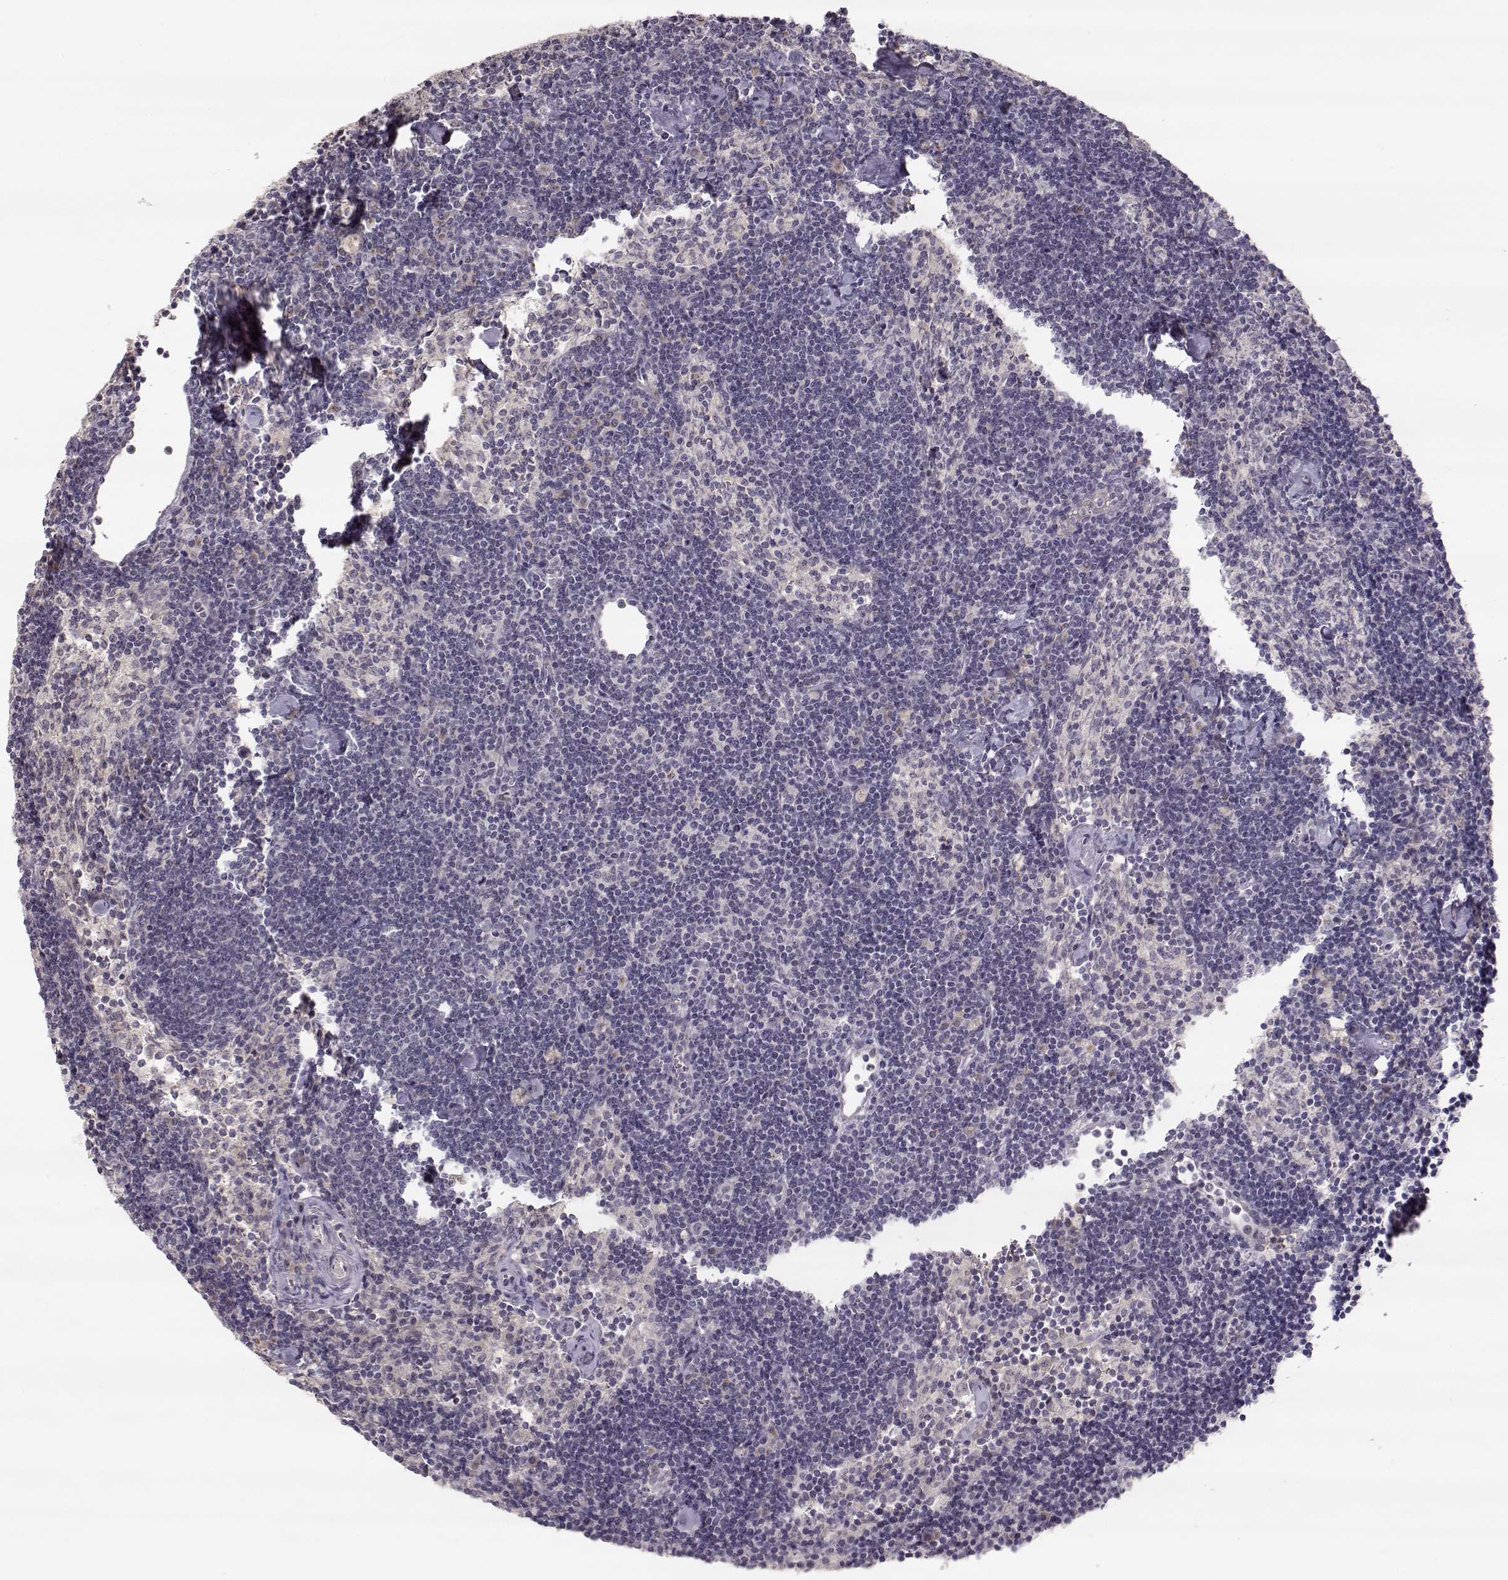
{"staining": {"intensity": "negative", "quantity": "none", "location": "none"}, "tissue": "lymph node", "cell_type": "Germinal center cells", "image_type": "normal", "snomed": [{"axis": "morphology", "description": "Normal tissue, NOS"}, {"axis": "topography", "description": "Lymph node"}], "caption": "Immunohistochemical staining of normal lymph node exhibits no significant positivity in germinal center cells.", "gene": "PNMT", "patient": {"sex": "female", "age": 42}}